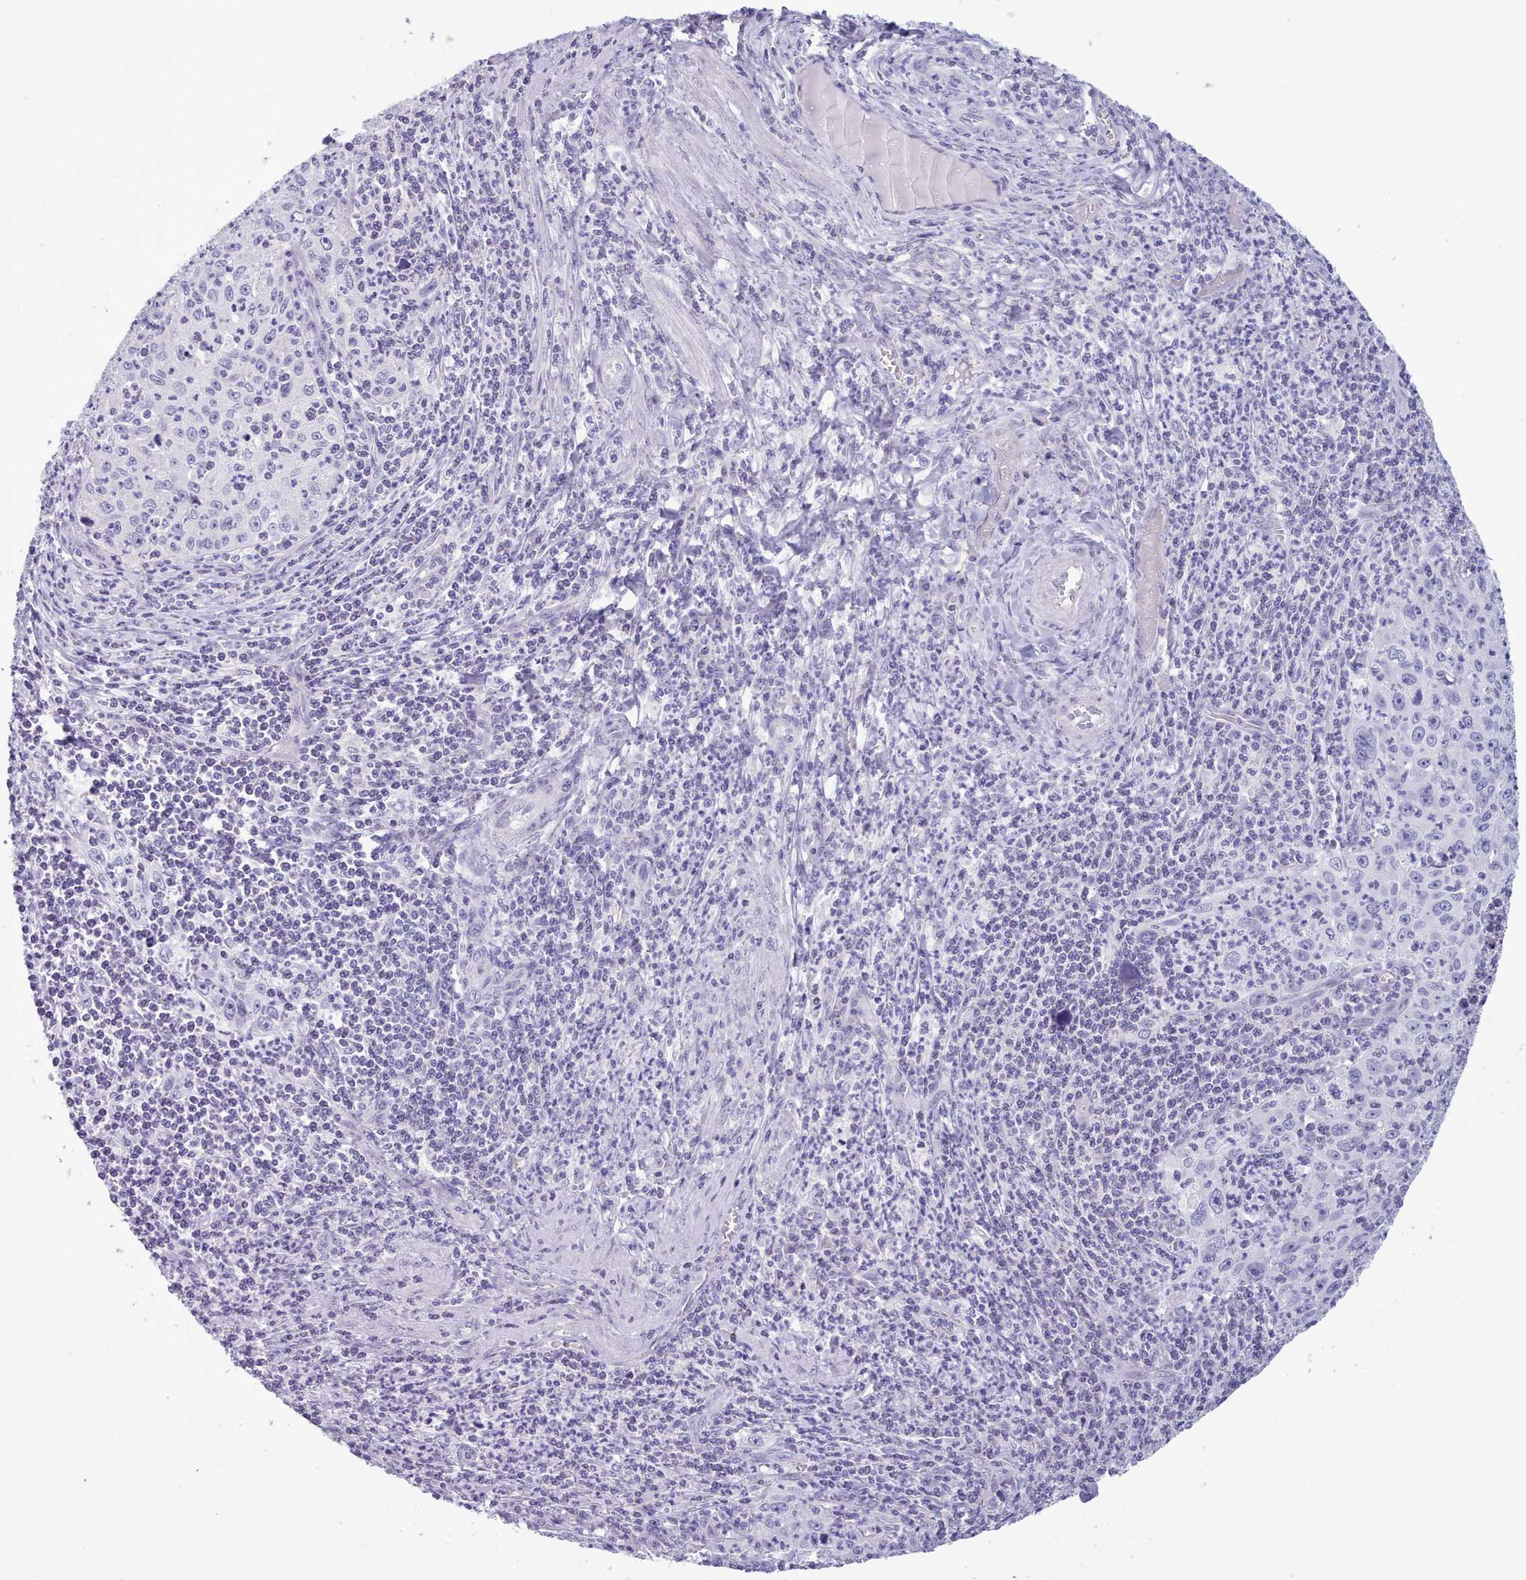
{"staining": {"intensity": "negative", "quantity": "none", "location": "none"}, "tissue": "cervical cancer", "cell_type": "Tumor cells", "image_type": "cancer", "snomed": [{"axis": "morphology", "description": "Squamous cell carcinoma, NOS"}, {"axis": "topography", "description": "Cervix"}], "caption": "Immunohistochemistry (IHC) image of cervical cancer (squamous cell carcinoma) stained for a protein (brown), which demonstrates no positivity in tumor cells.", "gene": "TMEM253", "patient": {"sex": "female", "age": 30}}